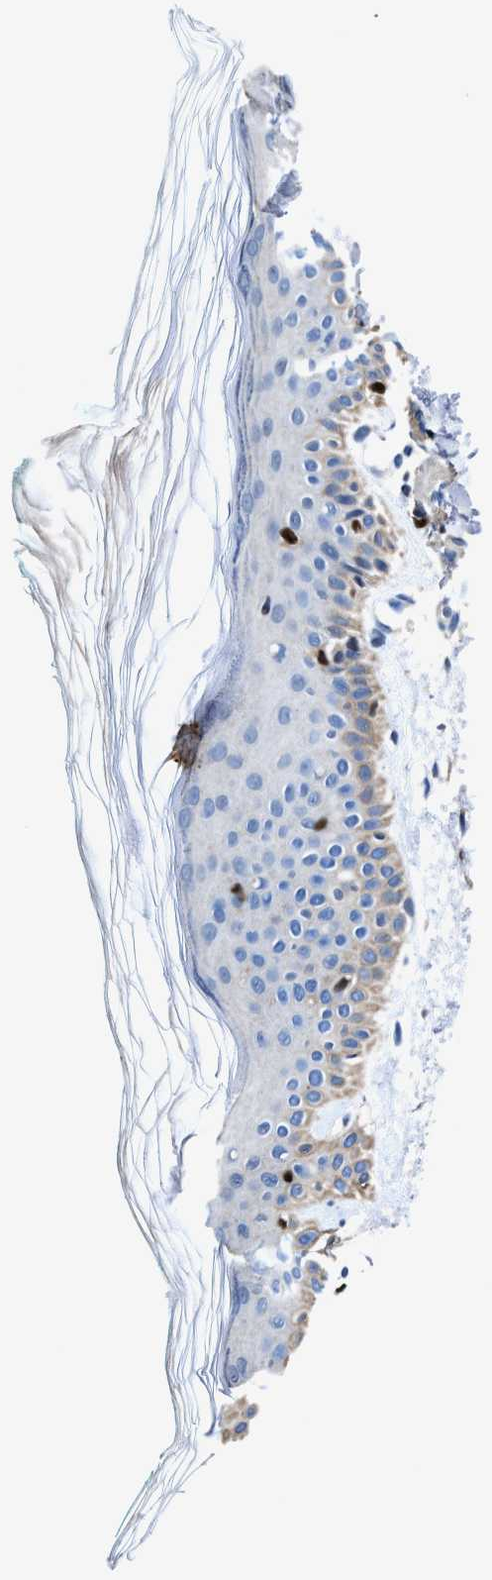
{"staining": {"intensity": "moderate", "quantity": ">75%", "location": "cytoplasmic/membranous"}, "tissue": "skin", "cell_type": "Fibroblasts", "image_type": "normal", "snomed": [{"axis": "morphology", "description": "Normal tissue, NOS"}, {"axis": "morphology", "description": "Malignant melanoma, NOS"}, {"axis": "topography", "description": "Skin"}], "caption": "Immunohistochemistry (DAB (3,3'-diaminobenzidine)) staining of benign skin shows moderate cytoplasmic/membranous protein staining in approximately >75% of fibroblasts.", "gene": "RGS10", "patient": {"sex": "male", "age": 83}}